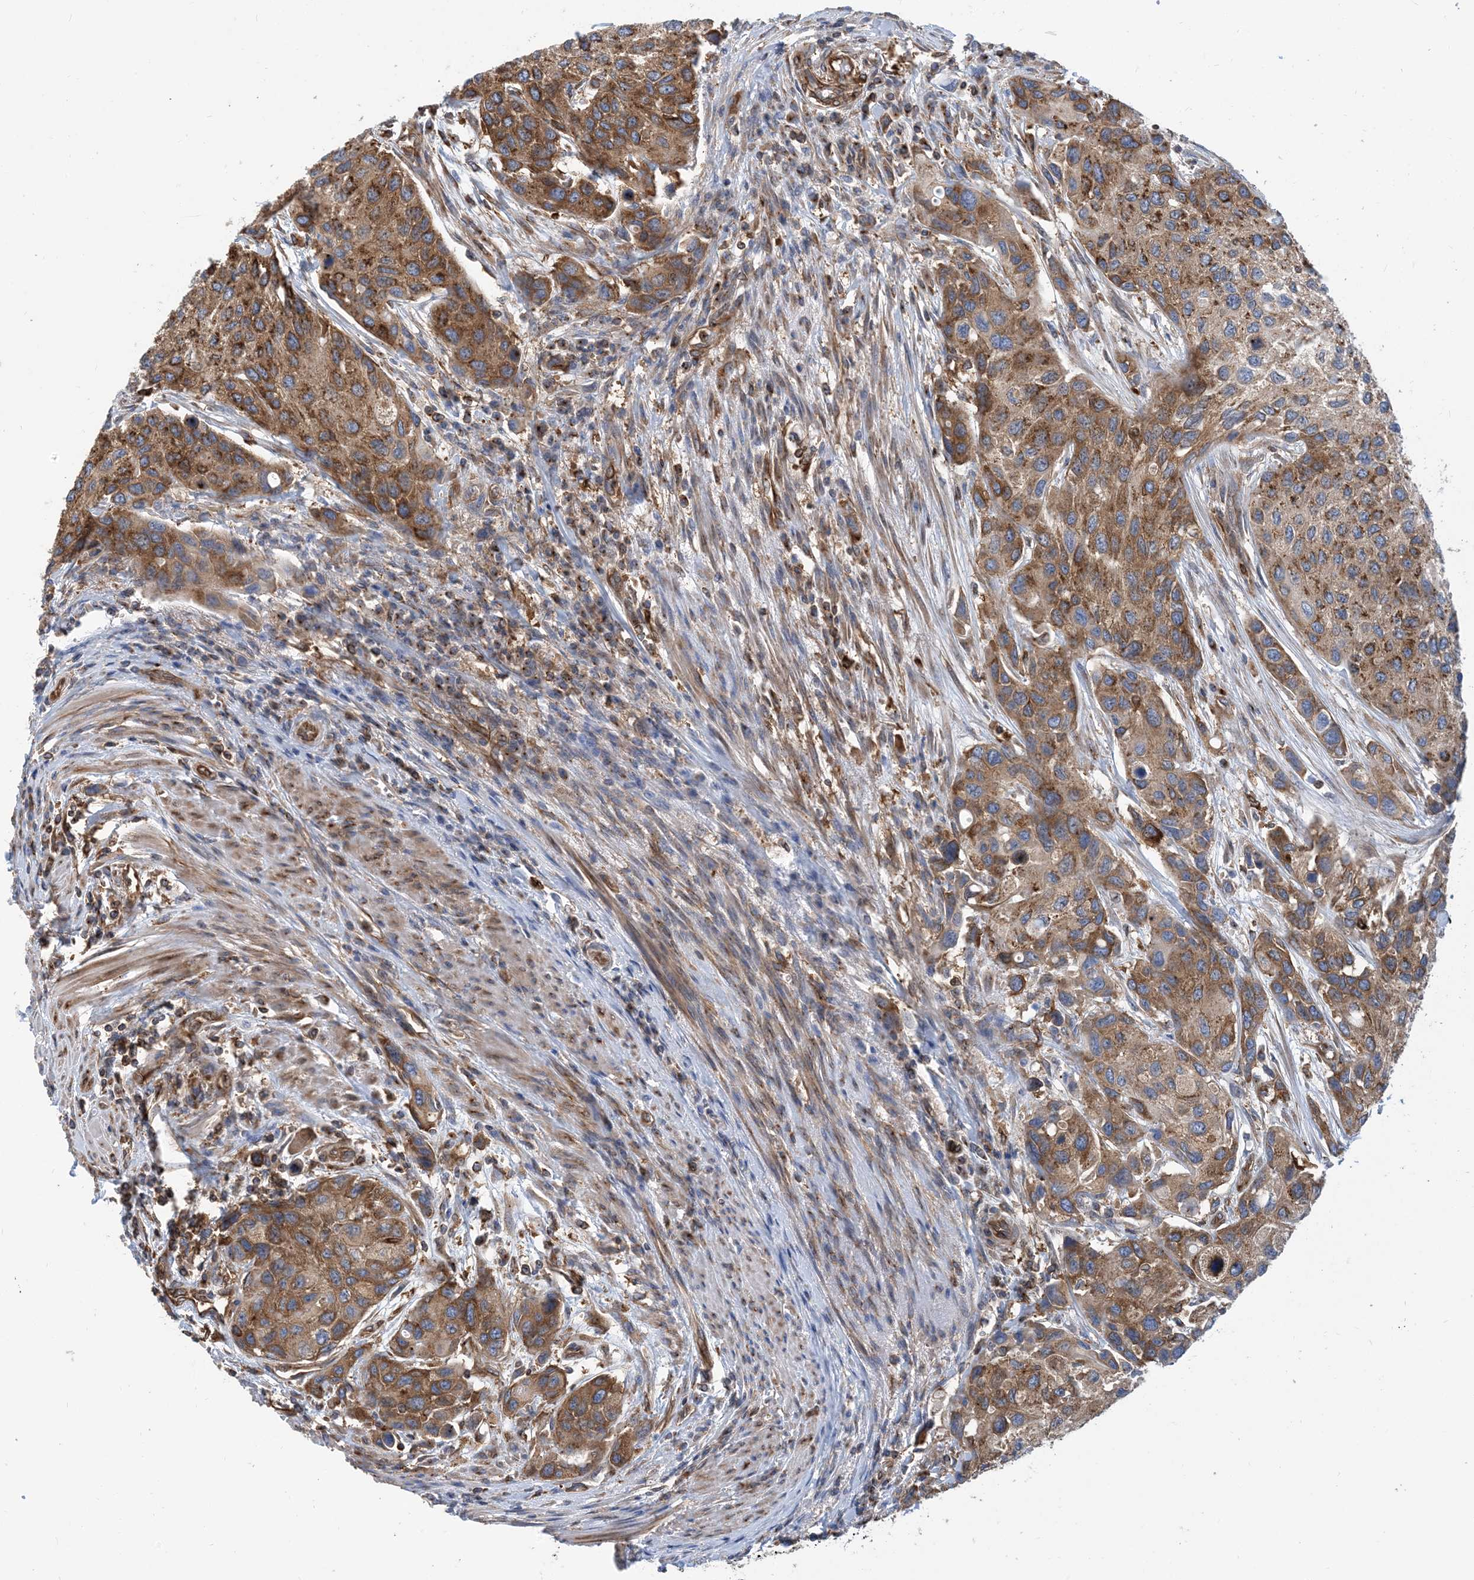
{"staining": {"intensity": "moderate", "quantity": "25%-75%", "location": "cytoplasmic/membranous"}, "tissue": "urothelial cancer", "cell_type": "Tumor cells", "image_type": "cancer", "snomed": [{"axis": "morphology", "description": "Normal tissue, NOS"}, {"axis": "morphology", "description": "Urothelial carcinoma, High grade"}, {"axis": "topography", "description": "Vascular tissue"}, {"axis": "topography", "description": "Urinary bladder"}], "caption": "Immunohistochemical staining of human urothelial cancer shows moderate cytoplasmic/membranous protein expression in about 25%-75% of tumor cells.", "gene": "DYNC1LI1", "patient": {"sex": "female", "age": 56}}